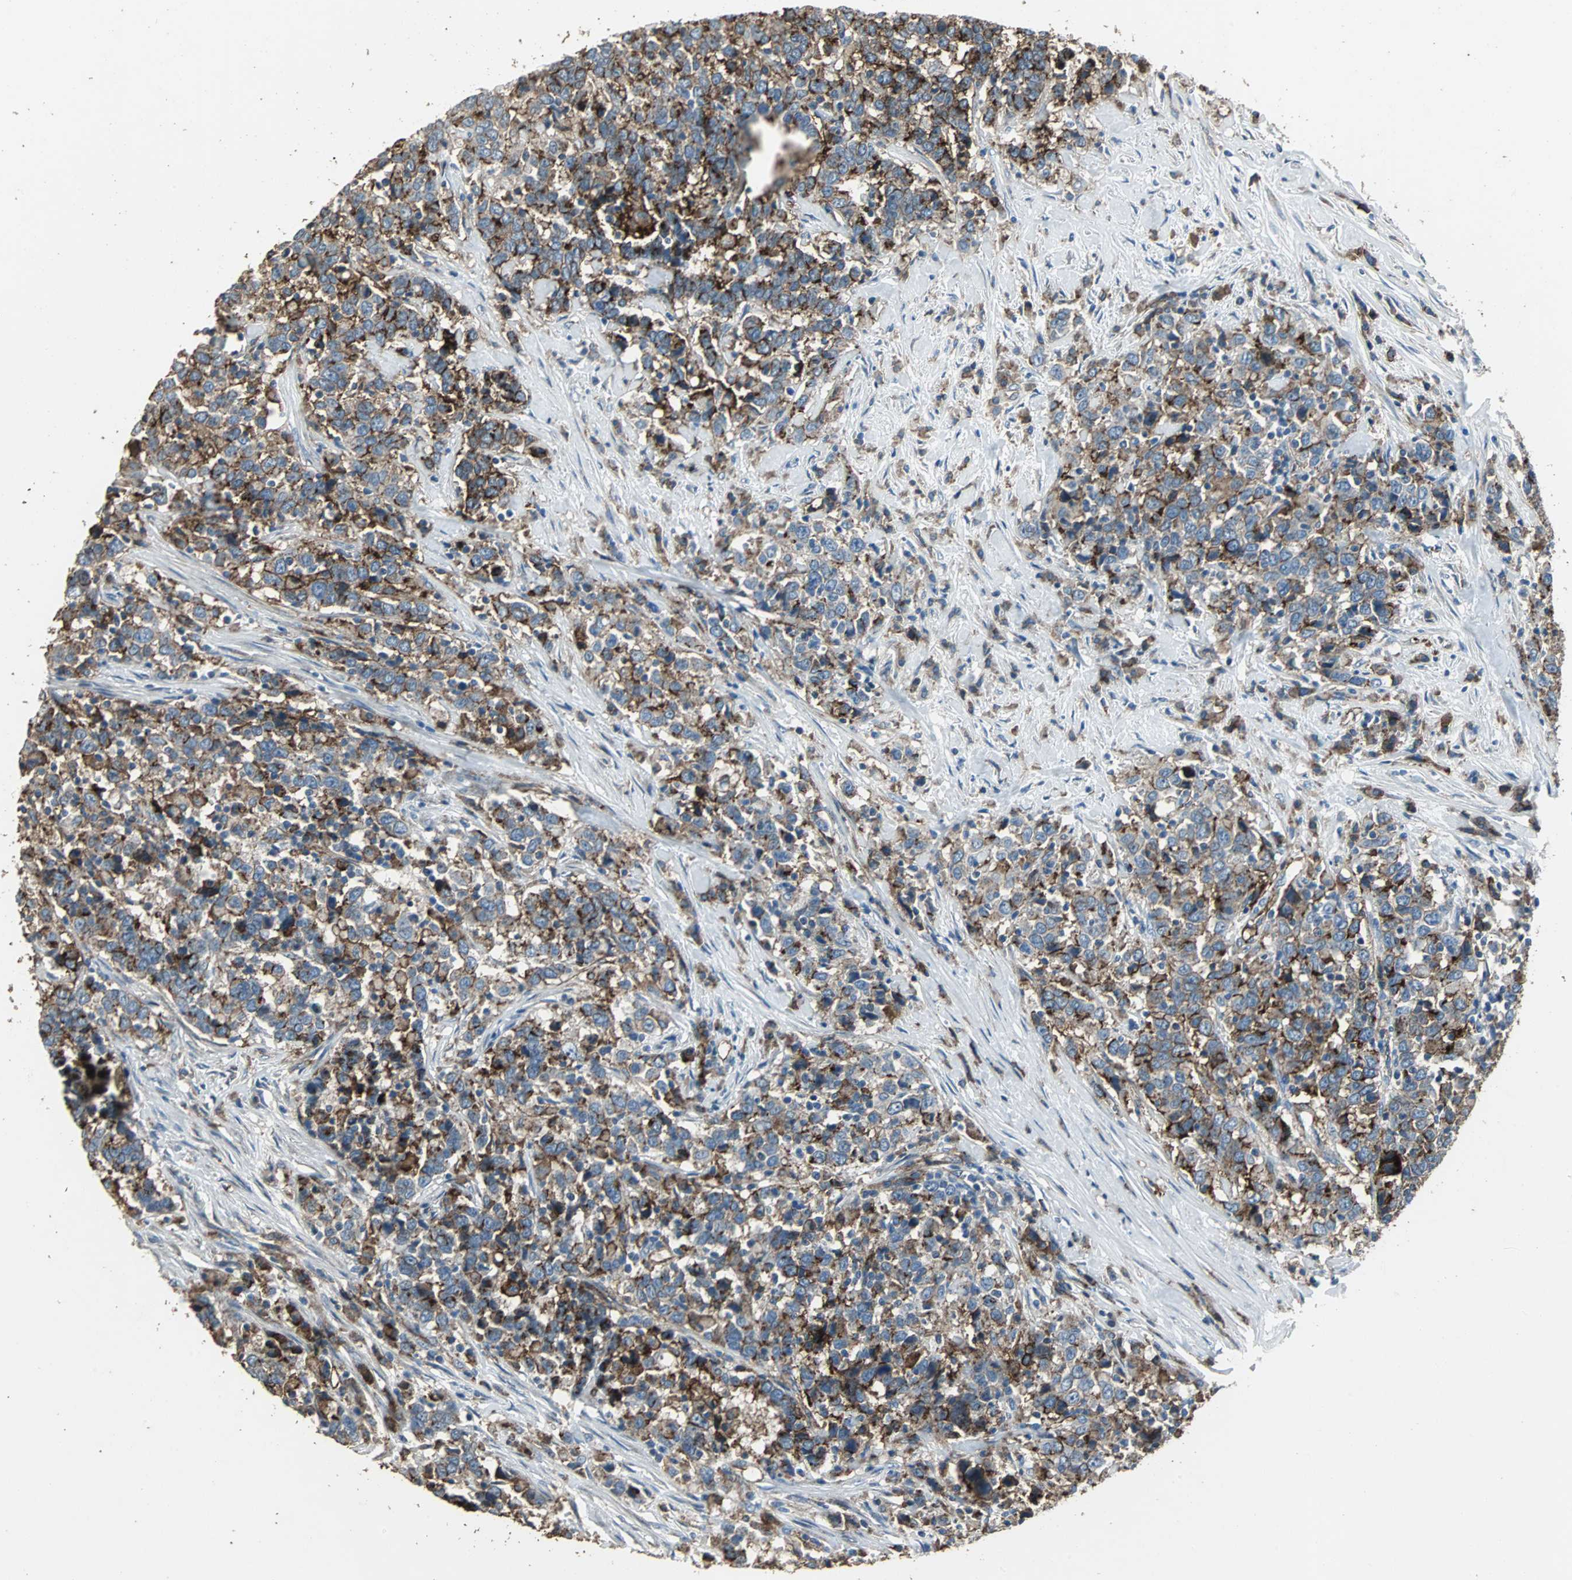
{"staining": {"intensity": "moderate", "quantity": ">75%", "location": "cytoplasmic/membranous"}, "tissue": "urothelial cancer", "cell_type": "Tumor cells", "image_type": "cancer", "snomed": [{"axis": "morphology", "description": "Urothelial carcinoma, High grade"}, {"axis": "topography", "description": "Urinary bladder"}], "caption": "Human high-grade urothelial carcinoma stained with a protein marker displays moderate staining in tumor cells.", "gene": "F11R", "patient": {"sex": "male", "age": 61}}